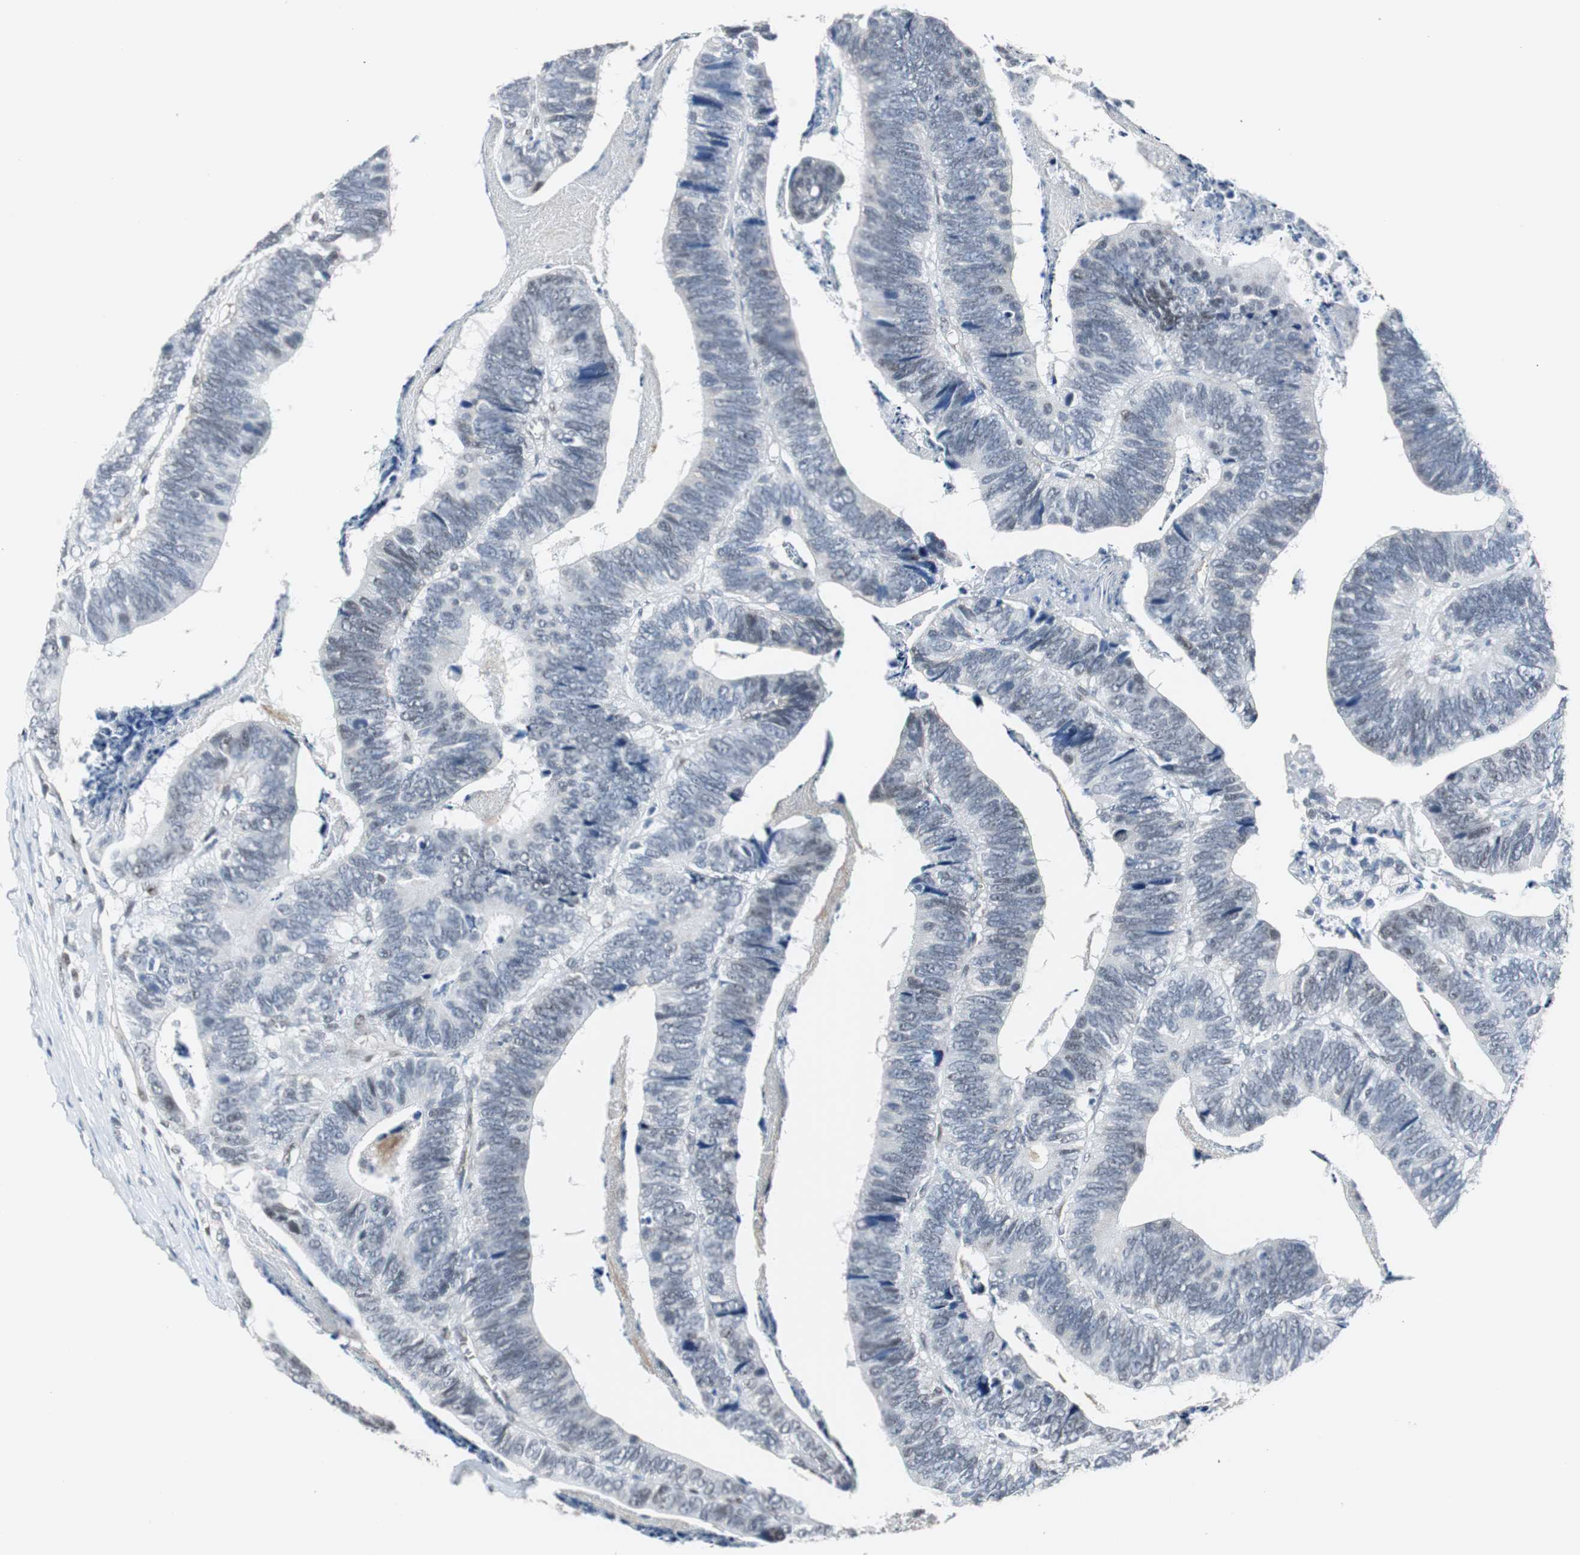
{"staining": {"intensity": "negative", "quantity": "none", "location": "none"}, "tissue": "colorectal cancer", "cell_type": "Tumor cells", "image_type": "cancer", "snomed": [{"axis": "morphology", "description": "Adenocarcinoma, NOS"}, {"axis": "topography", "description": "Colon"}], "caption": "A histopathology image of colorectal adenocarcinoma stained for a protein exhibits no brown staining in tumor cells. The staining is performed using DAB (3,3'-diaminobenzidine) brown chromogen with nuclei counter-stained in using hematoxylin.", "gene": "ZHX2", "patient": {"sex": "male", "age": 72}}